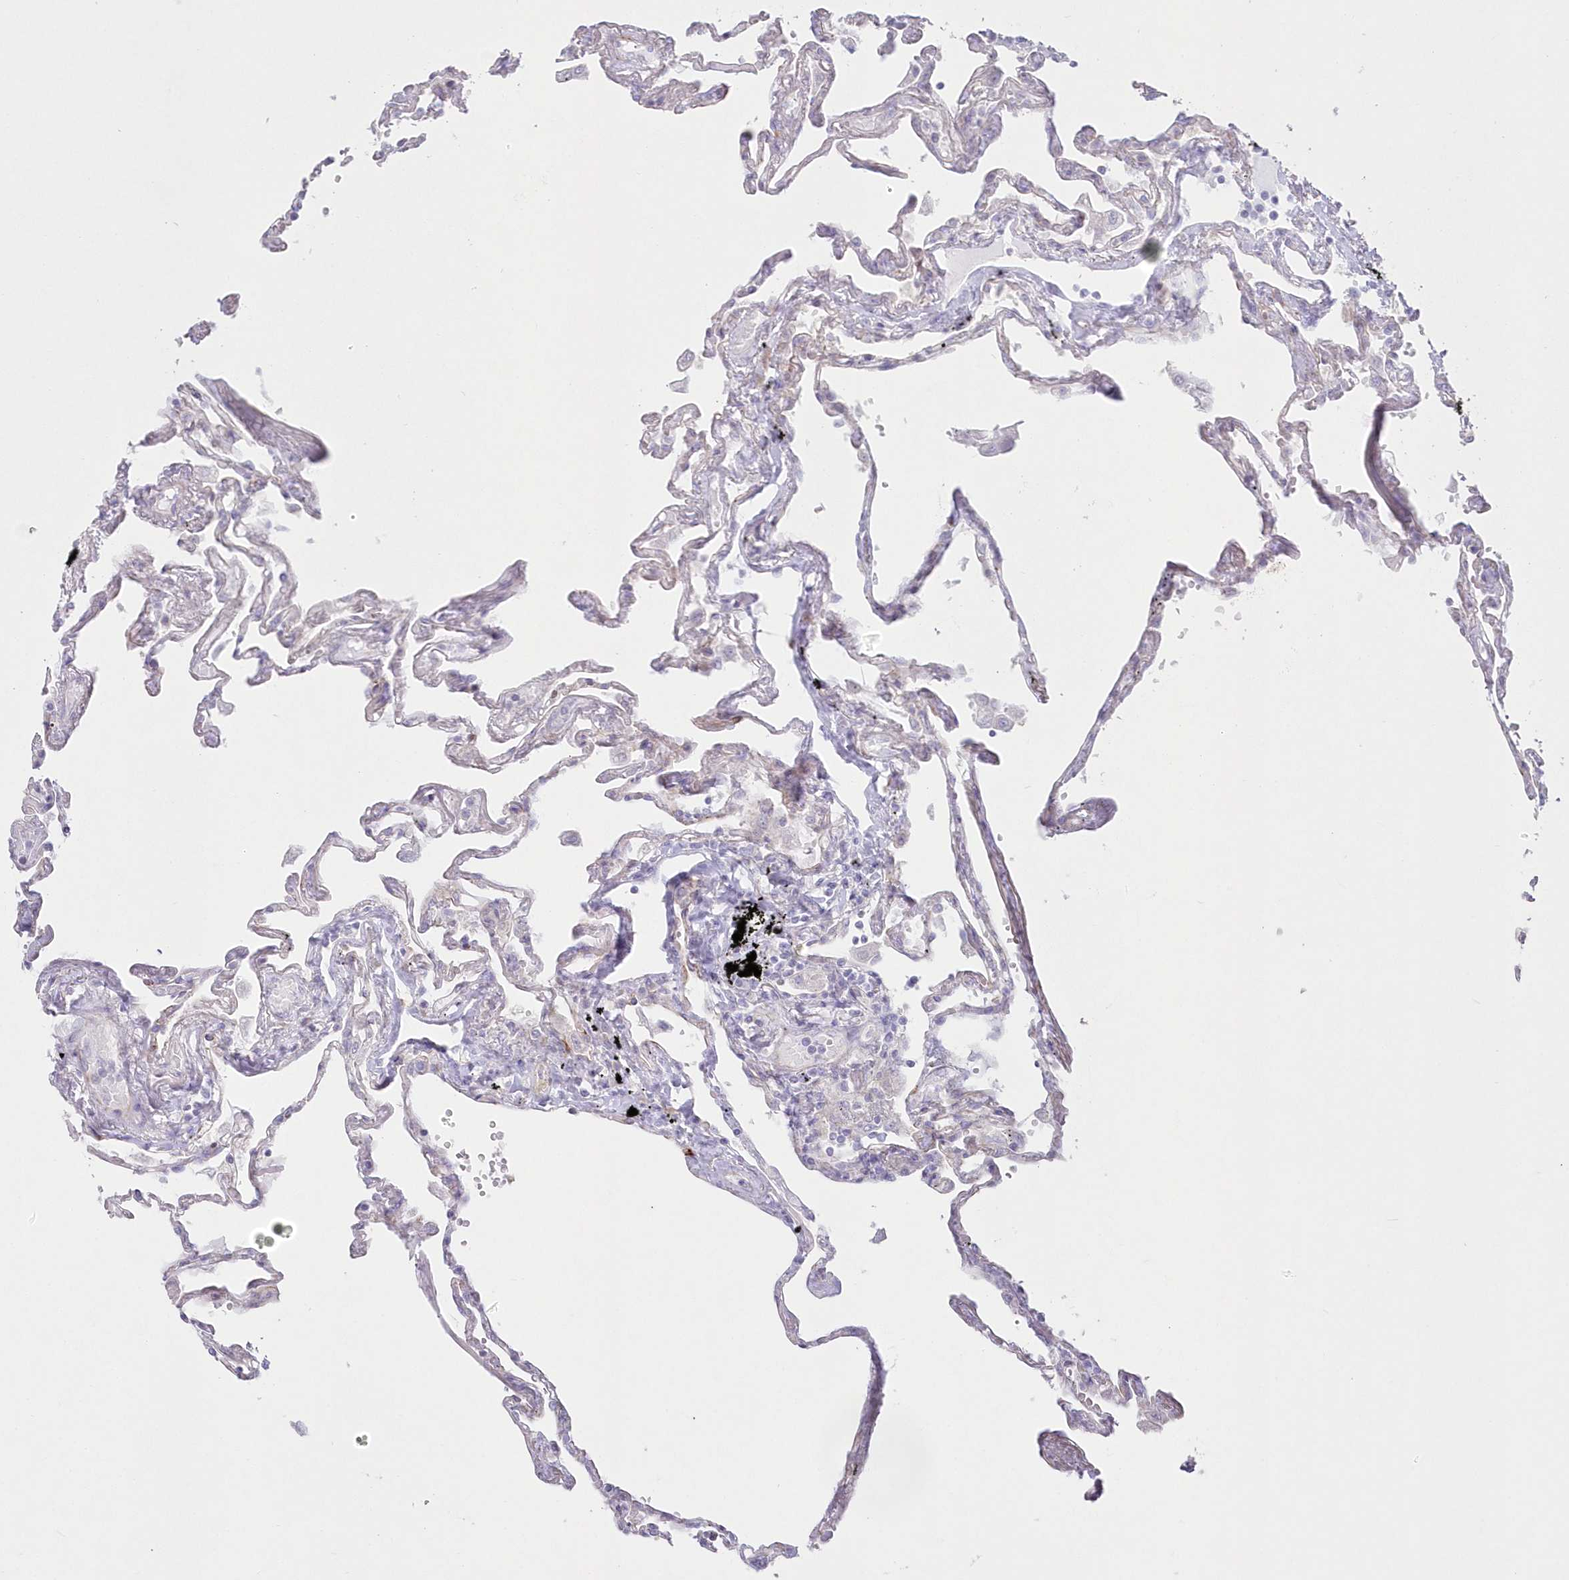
{"staining": {"intensity": "moderate", "quantity": "25%-75%", "location": "cytoplasmic/membranous"}, "tissue": "lung", "cell_type": "Alveolar cells", "image_type": "normal", "snomed": [{"axis": "morphology", "description": "Normal tissue, NOS"}, {"axis": "topography", "description": "Lung"}], "caption": "Protein staining by IHC reveals moderate cytoplasmic/membranous staining in approximately 25%-75% of alveolar cells in benign lung. (DAB (3,3'-diaminobenzidine) IHC, brown staining for protein, blue staining for nuclei).", "gene": "ZNF843", "patient": {"sex": "female", "age": 67}}